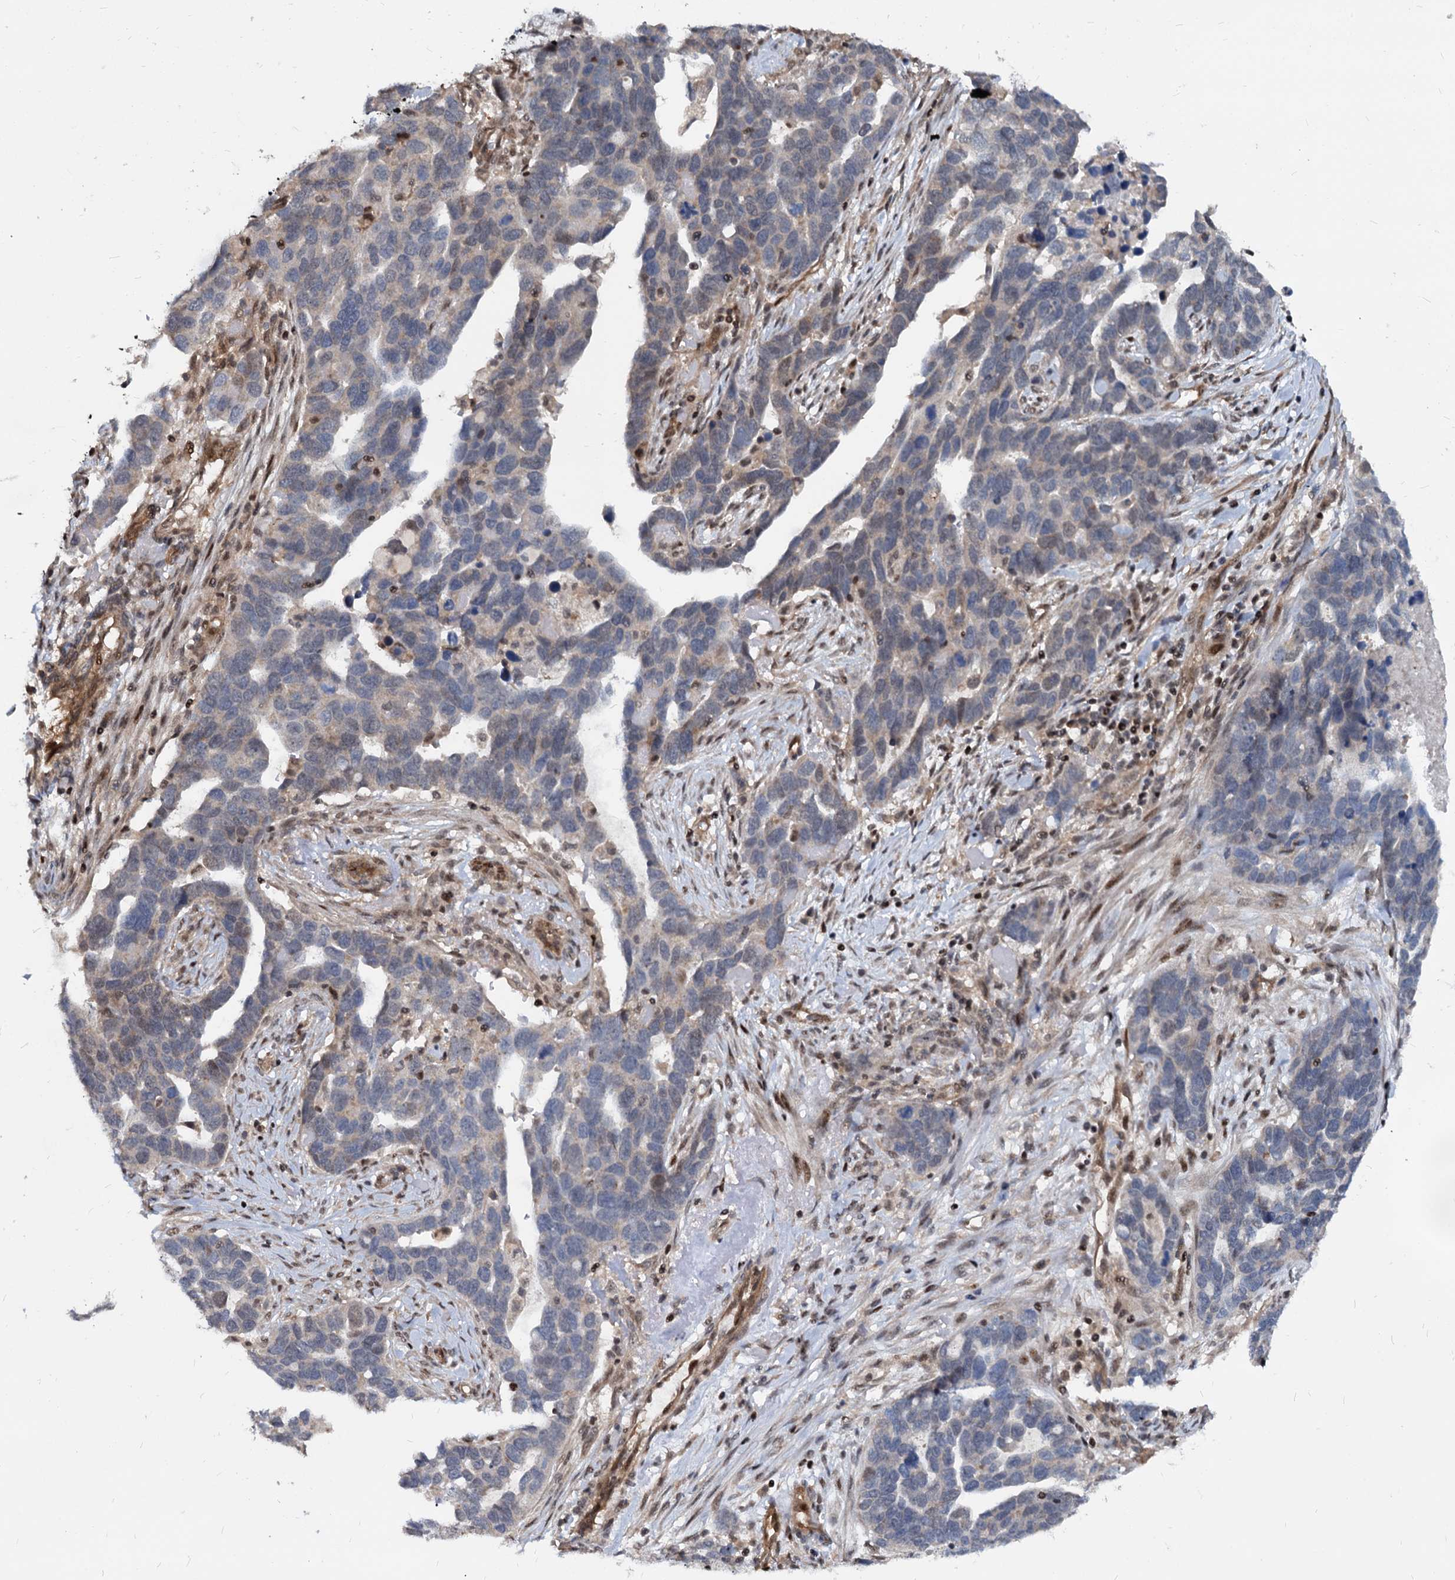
{"staining": {"intensity": "weak", "quantity": "<25%", "location": "nuclear"}, "tissue": "ovarian cancer", "cell_type": "Tumor cells", "image_type": "cancer", "snomed": [{"axis": "morphology", "description": "Cystadenocarcinoma, serous, NOS"}, {"axis": "topography", "description": "Ovary"}], "caption": "A photomicrograph of human ovarian serous cystadenocarcinoma is negative for staining in tumor cells.", "gene": "UBLCP1", "patient": {"sex": "female", "age": 54}}